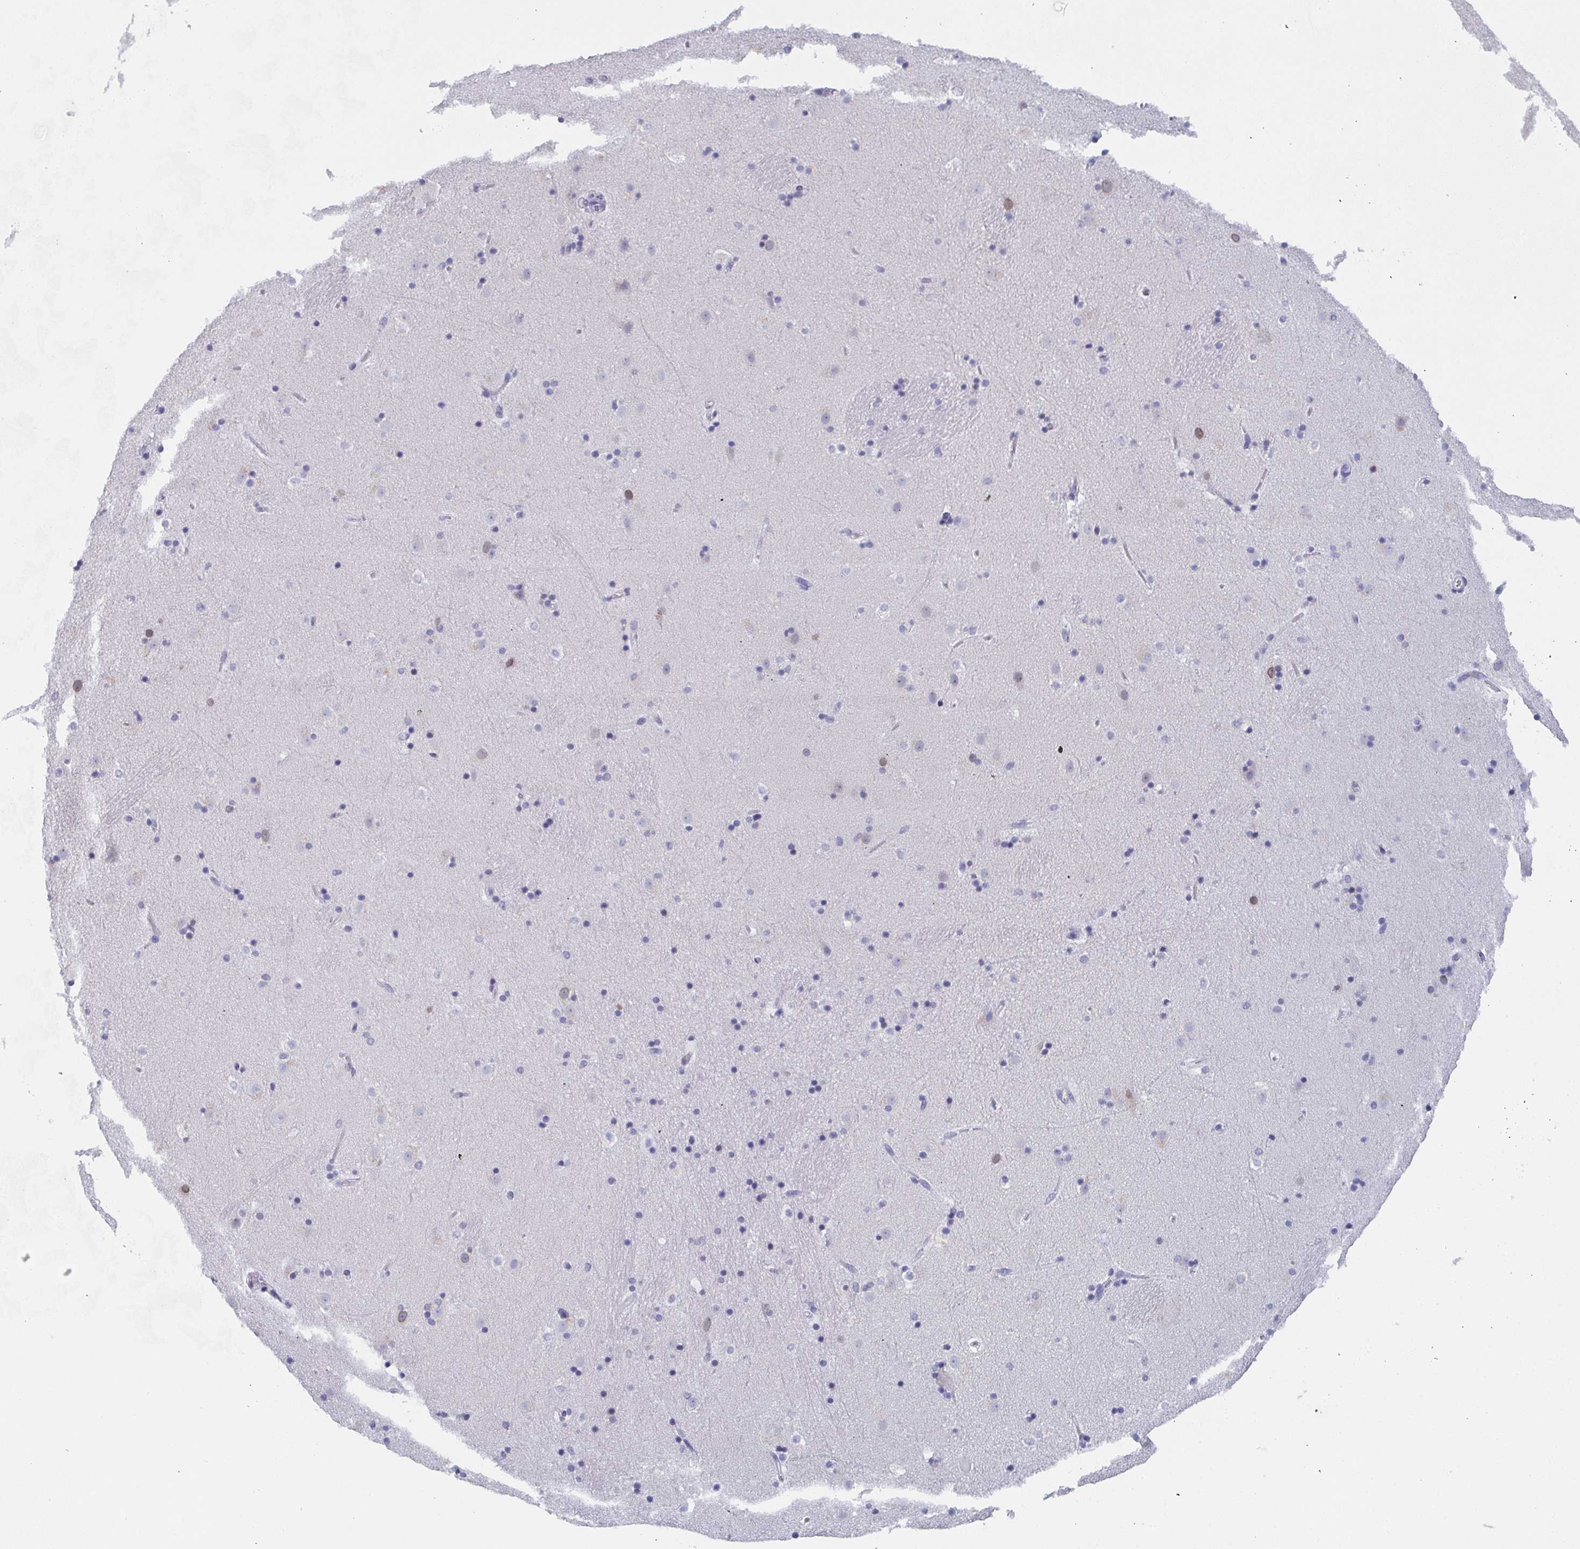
{"staining": {"intensity": "negative", "quantity": "none", "location": "none"}, "tissue": "caudate", "cell_type": "Glial cells", "image_type": "normal", "snomed": [{"axis": "morphology", "description": "Normal tissue, NOS"}, {"axis": "topography", "description": "Lateral ventricle wall"}], "caption": "The IHC histopathology image has no significant expression in glial cells of caudate. (Brightfield microscopy of DAB IHC at high magnification).", "gene": "DYDC2", "patient": {"sex": "male", "age": 37}}